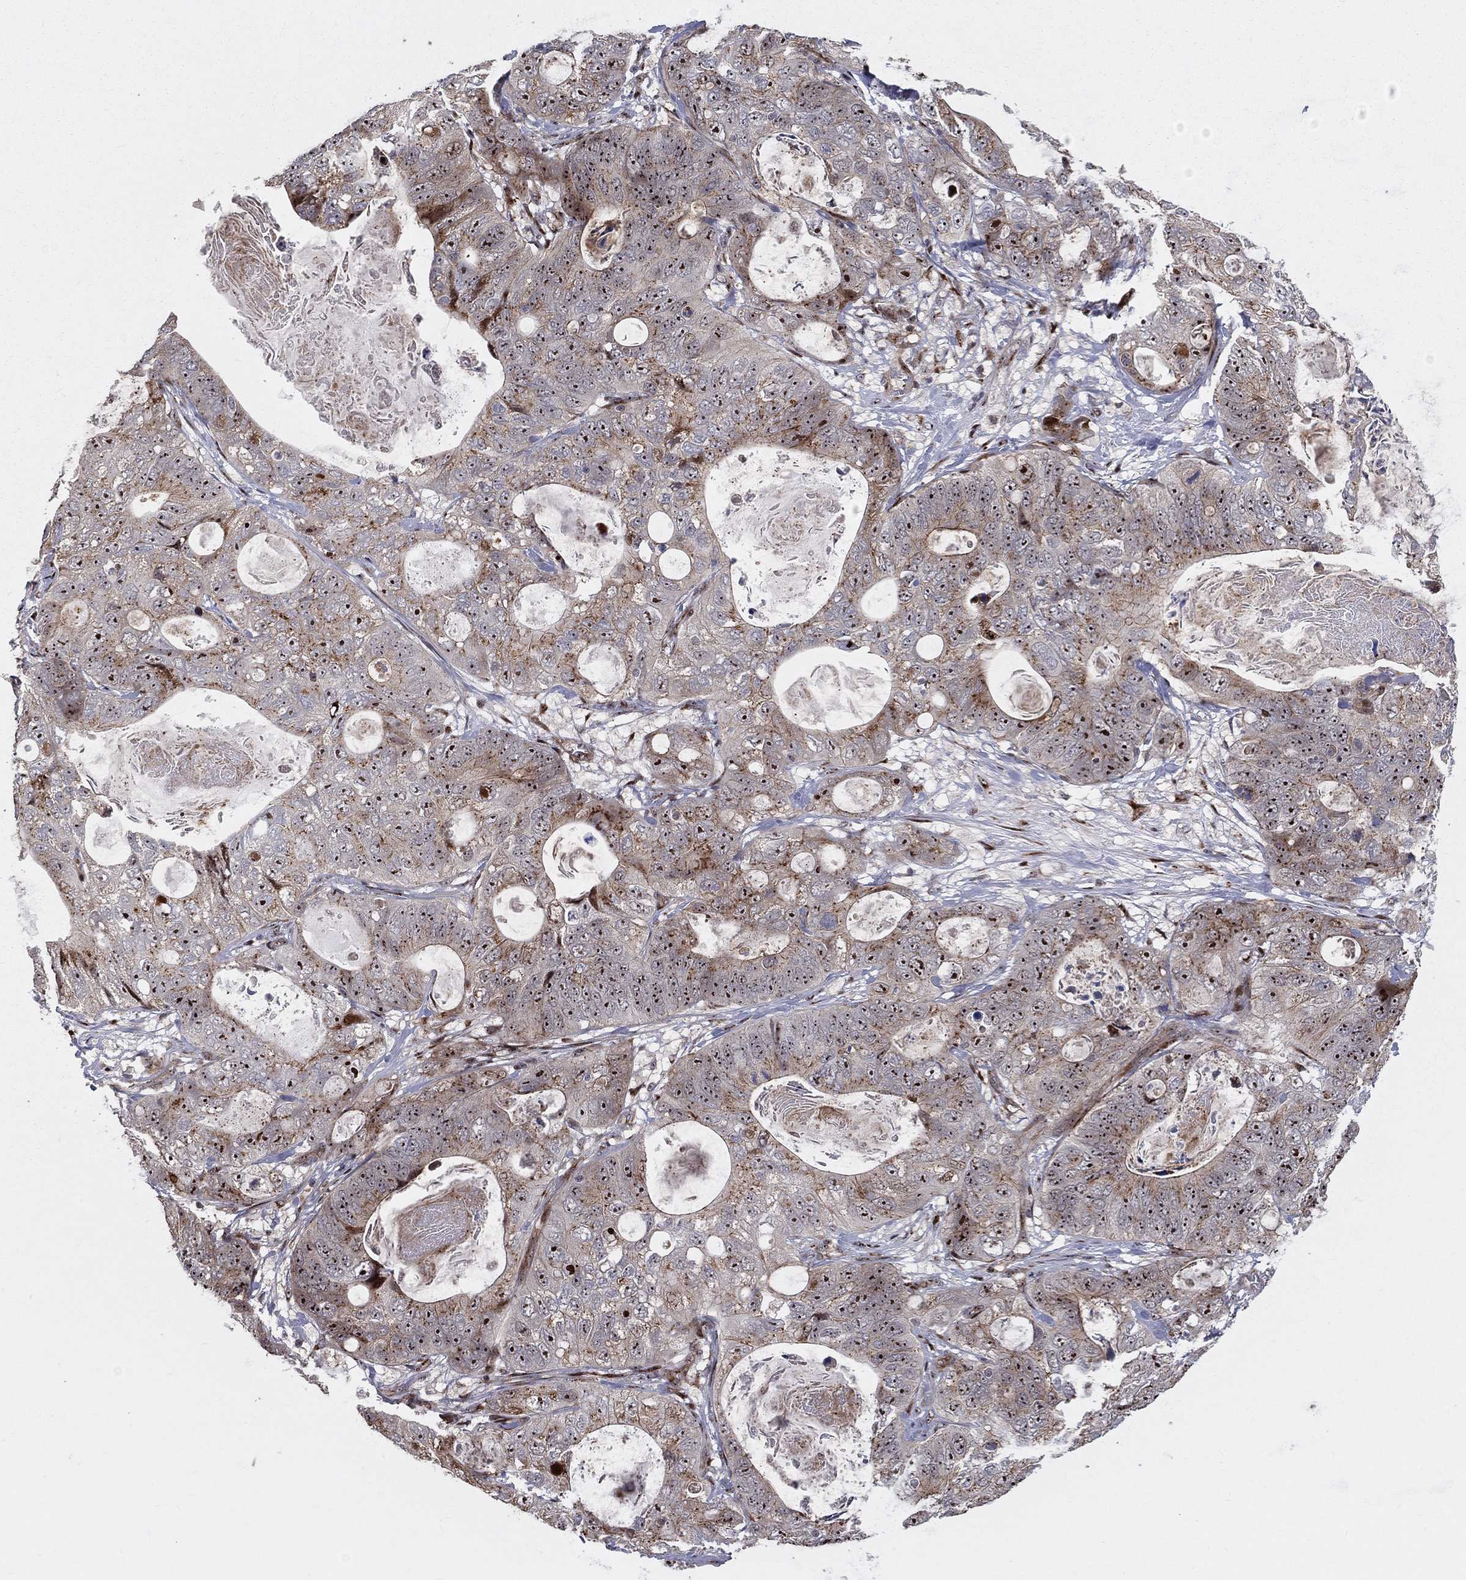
{"staining": {"intensity": "strong", "quantity": "25%-75%", "location": "cytoplasmic/membranous,nuclear"}, "tissue": "stomach cancer", "cell_type": "Tumor cells", "image_type": "cancer", "snomed": [{"axis": "morphology", "description": "Normal tissue, NOS"}, {"axis": "morphology", "description": "Adenocarcinoma, NOS"}, {"axis": "topography", "description": "Stomach"}], "caption": "DAB immunohistochemical staining of human stomach cancer (adenocarcinoma) reveals strong cytoplasmic/membranous and nuclear protein staining in approximately 25%-75% of tumor cells. (brown staining indicates protein expression, while blue staining denotes nuclei).", "gene": "VHL", "patient": {"sex": "female", "age": 89}}